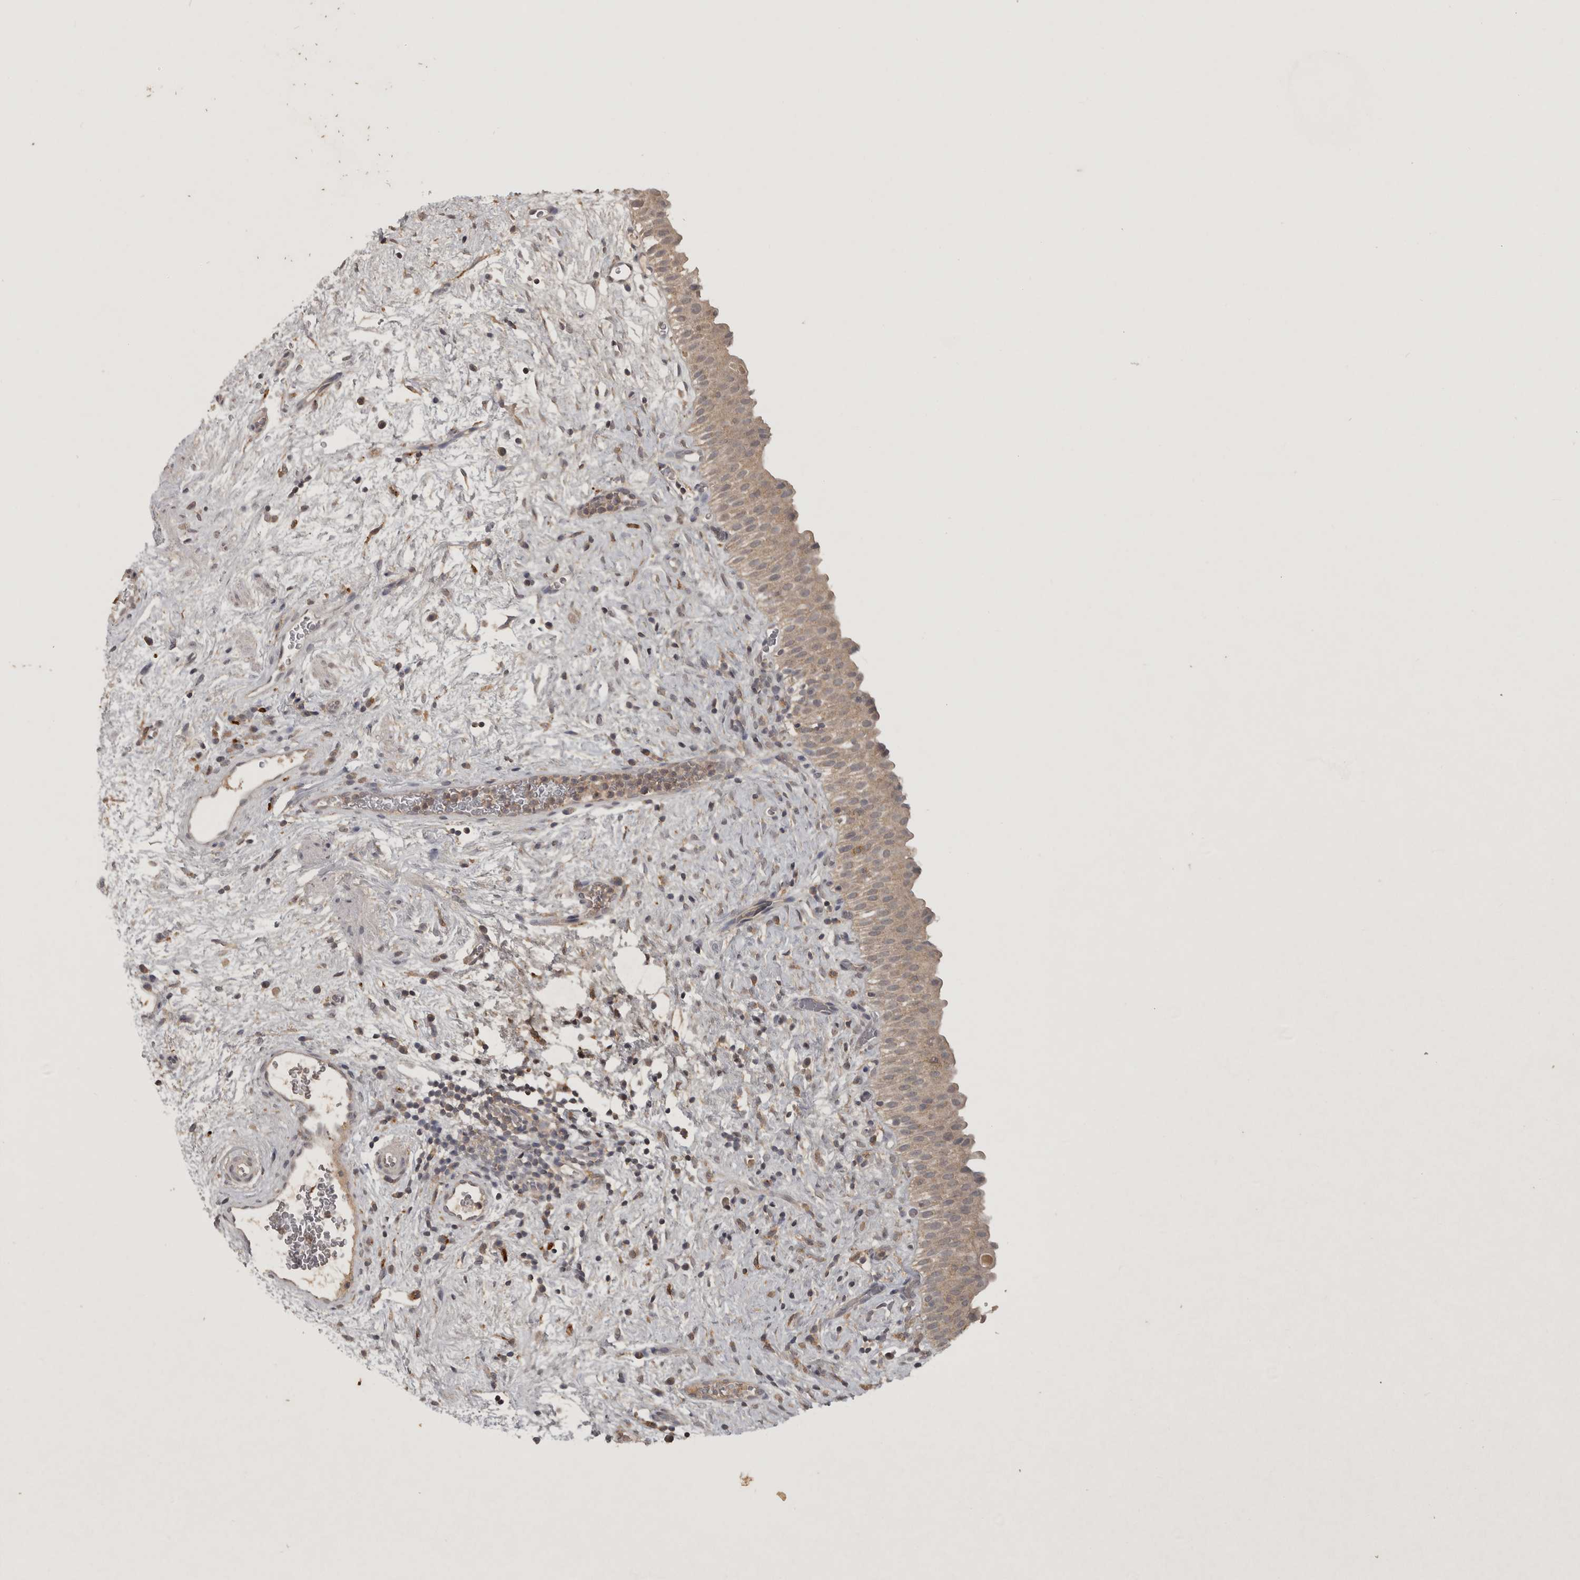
{"staining": {"intensity": "weak", "quantity": ">75%", "location": "cytoplasmic/membranous"}, "tissue": "urinary bladder", "cell_type": "Urothelial cells", "image_type": "normal", "snomed": [{"axis": "morphology", "description": "Normal tissue, NOS"}, {"axis": "topography", "description": "Urinary bladder"}], "caption": "Immunohistochemistry (IHC) (DAB) staining of unremarkable human urinary bladder exhibits weak cytoplasmic/membranous protein expression in approximately >75% of urothelial cells.", "gene": "ADAMTS4", "patient": {"sex": "male", "age": 82}}